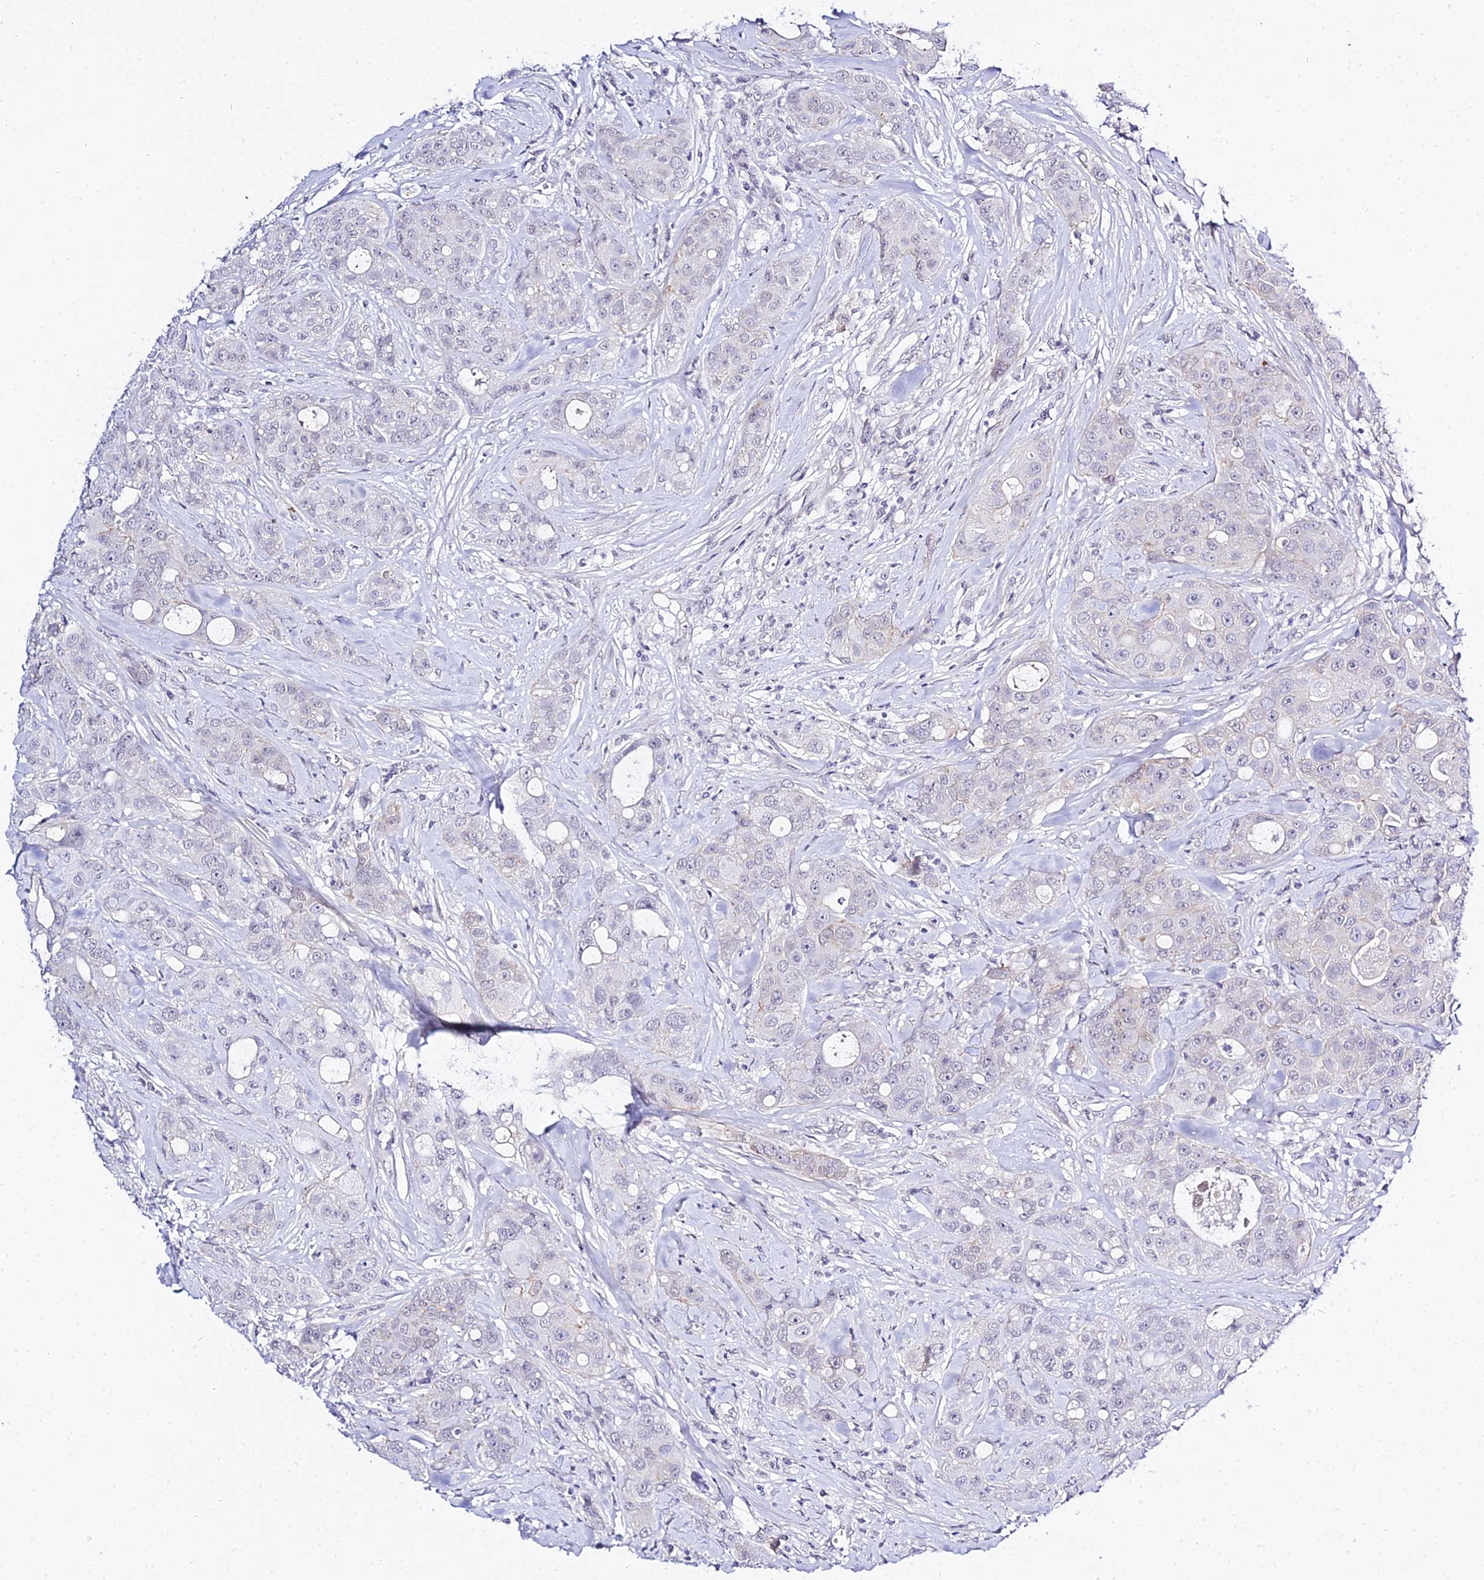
{"staining": {"intensity": "negative", "quantity": "none", "location": "none"}, "tissue": "breast cancer", "cell_type": "Tumor cells", "image_type": "cancer", "snomed": [{"axis": "morphology", "description": "Duct carcinoma"}, {"axis": "topography", "description": "Breast"}], "caption": "Micrograph shows no protein staining in tumor cells of breast cancer tissue.", "gene": "ZNF628", "patient": {"sex": "female", "age": 43}}